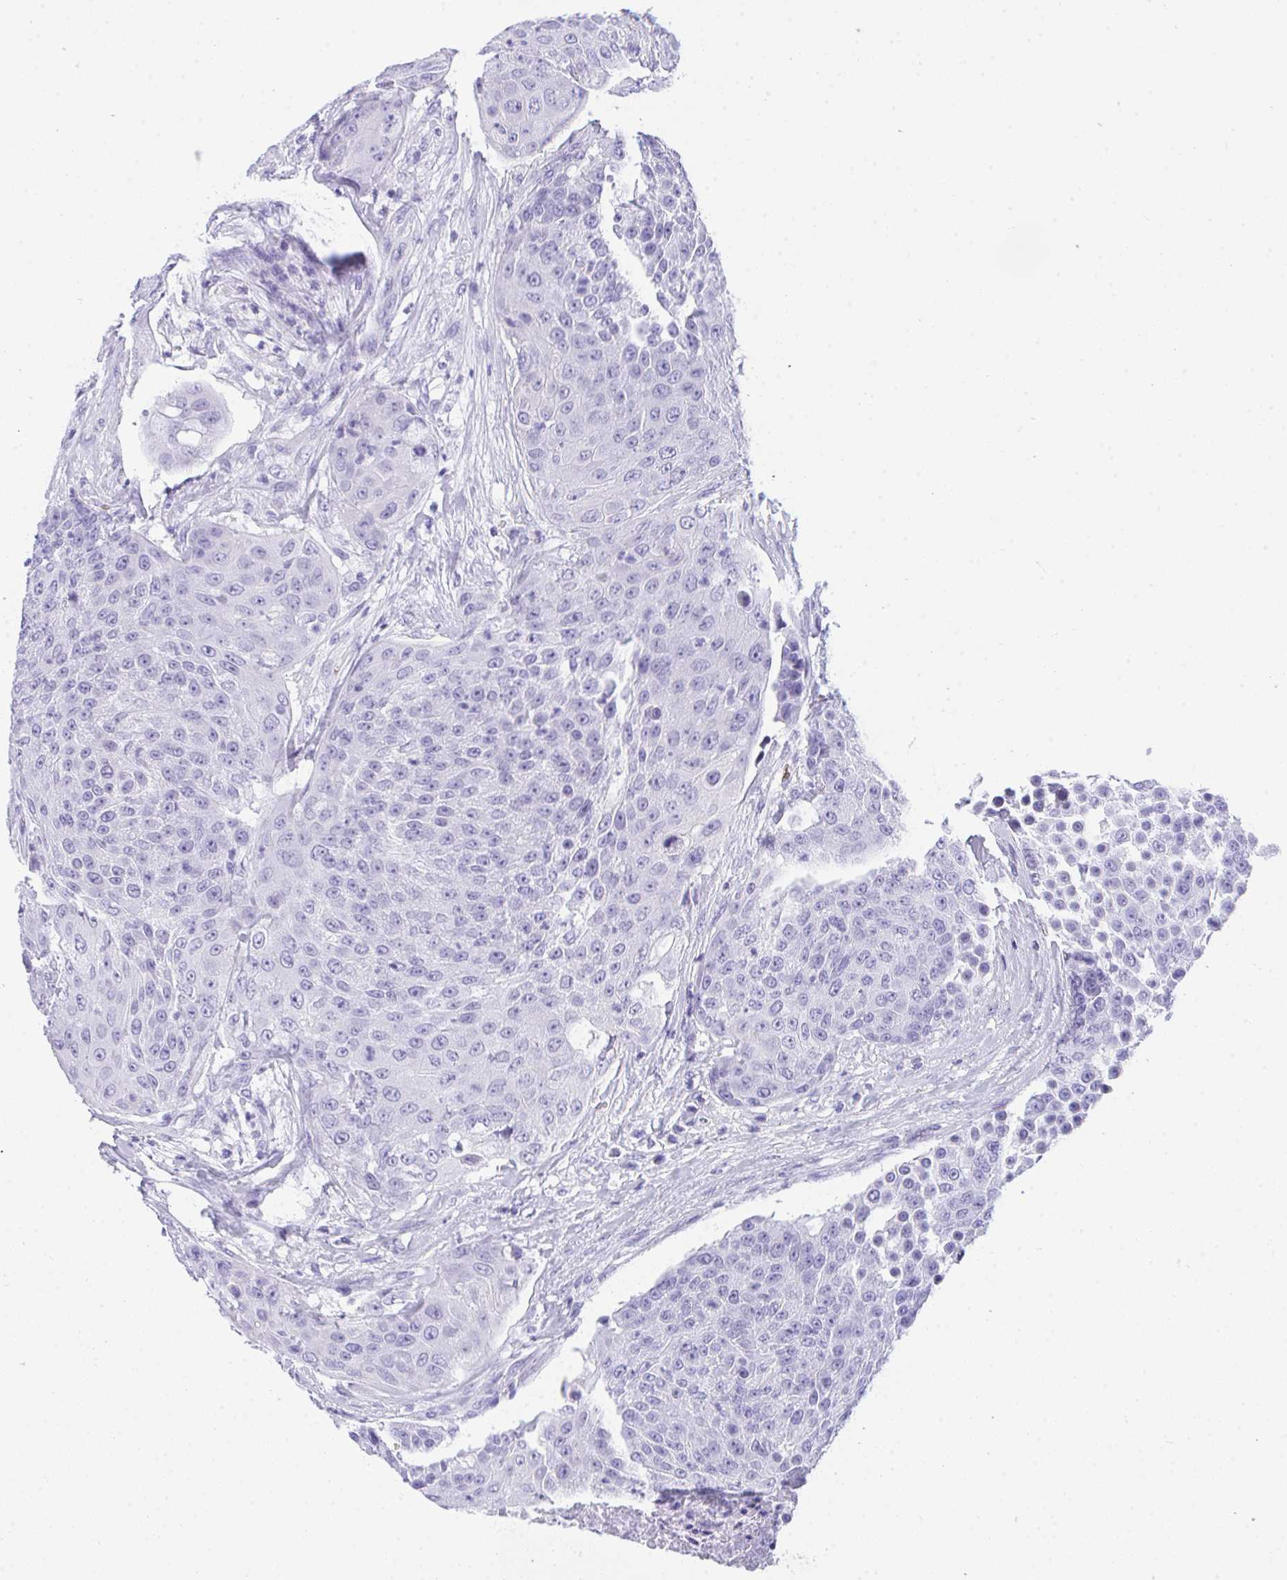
{"staining": {"intensity": "negative", "quantity": "none", "location": "none"}, "tissue": "urothelial cancer", "cell_type": "Tumor cells", "image_type": "cancer", "snomed": [{"axis": "morphology", "description": "Urothelial carcinoma, High grade"}, {"axis": "topography", "description": "Urinary bladder"}], "caption": "Immunohistochemistry histopathology image of urothelial carcinoma (high-grade) stained for a protein (brown), which shows no expression in tumor cells.", "gene": "ANK1", "patient": {"sex": "female", "age": 63}}